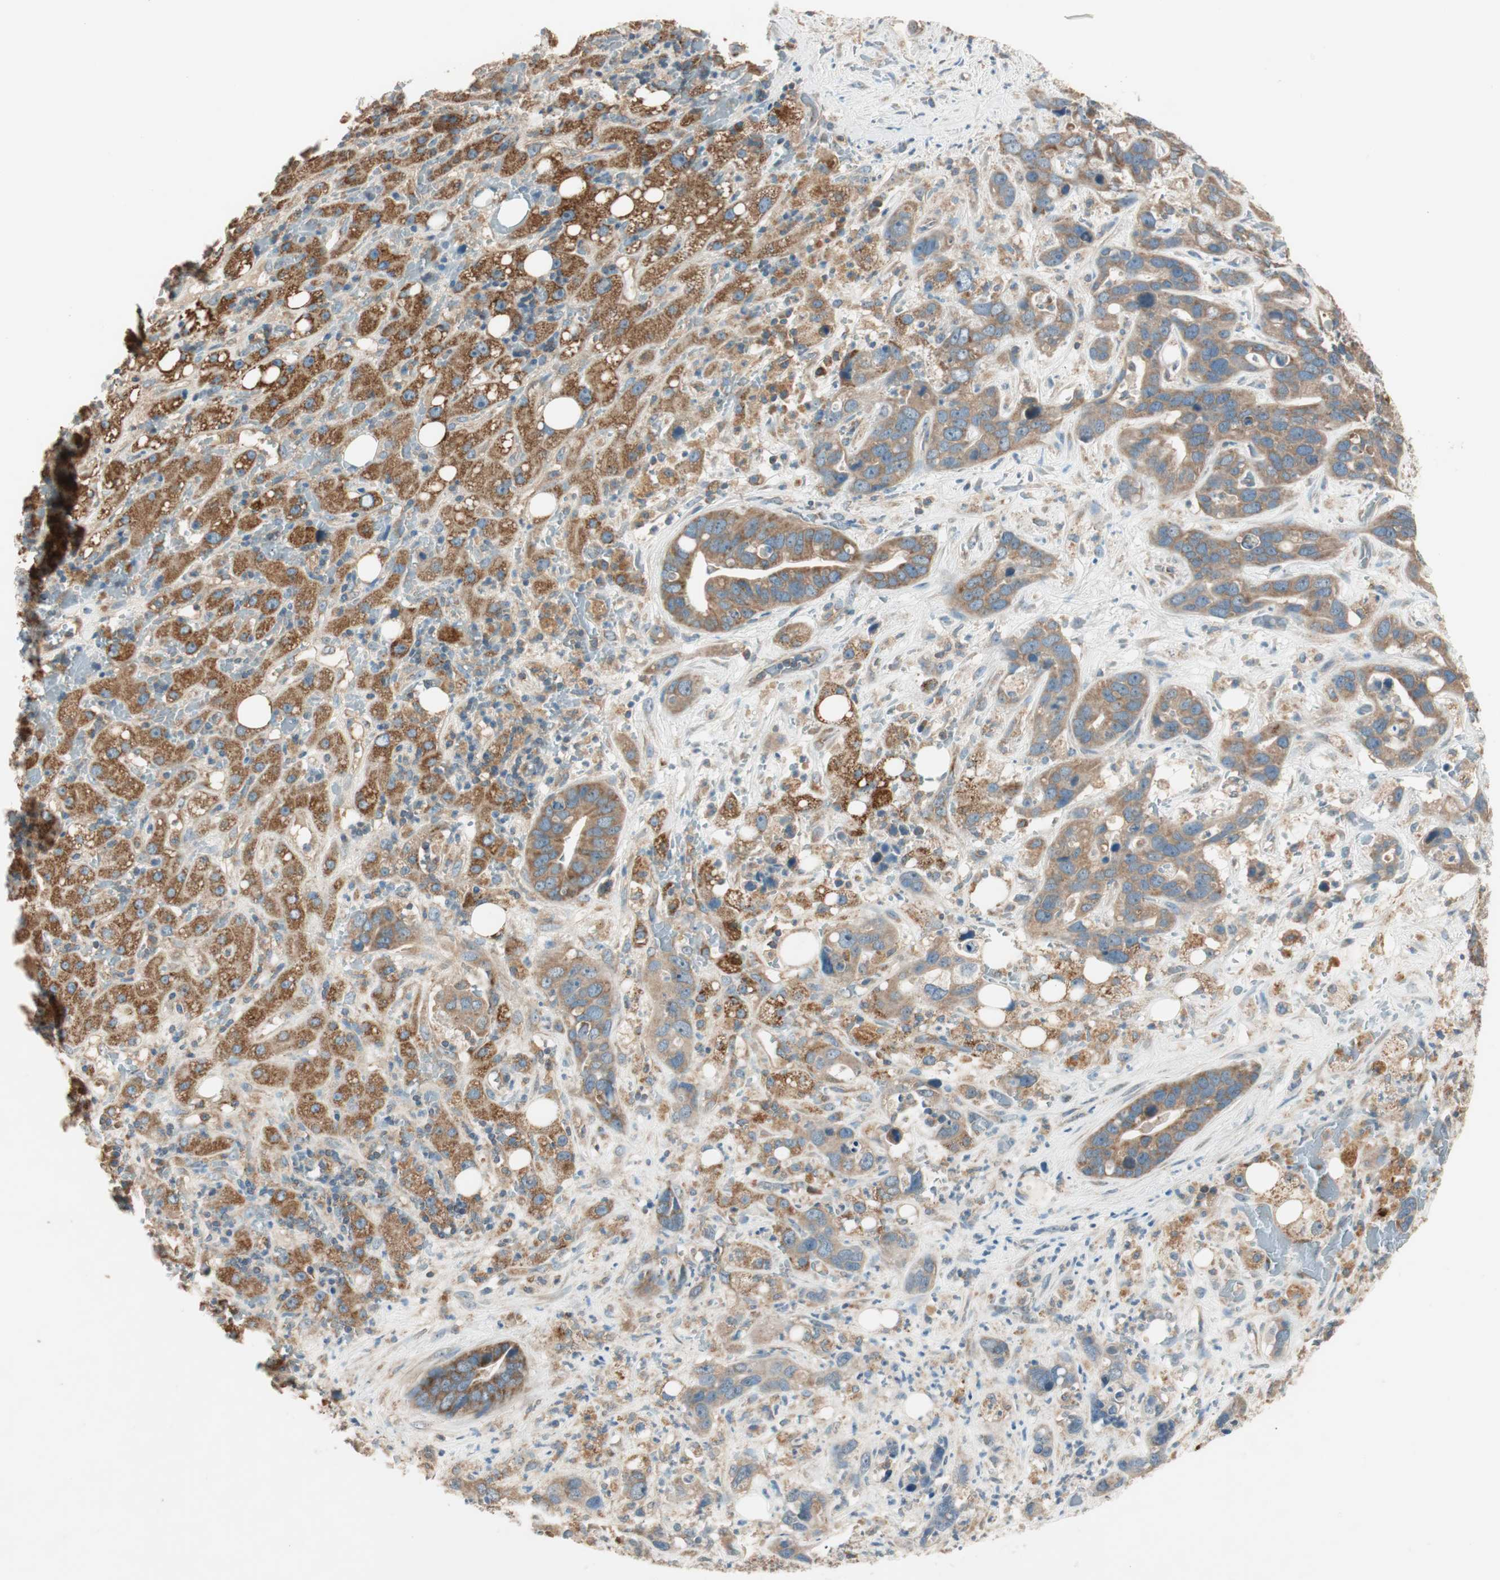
{"staining": {"intensity": "moderate", "quantity": ">75%", "location": "cytoplasmic/membranous"}, "tissue": "liver cancer", "cell_type": "Tumor cells", "image_type": "cancer", "snomed": [{"axis": "morphology", "description": "Cholangiocarcinoma"}, {"axis": "topography", "description": "Liver"}], "caption": "A high-resolution image shows IHC staining of liver cancer, which demonstrates moderate cytoplasmic/membranous staining in approximately >75% of tumor cells. (DAB IHC with brightfield microscopy, high magnification).", "gene": "CC2D1A", "patient": {"sex": "female", "age": 65}}